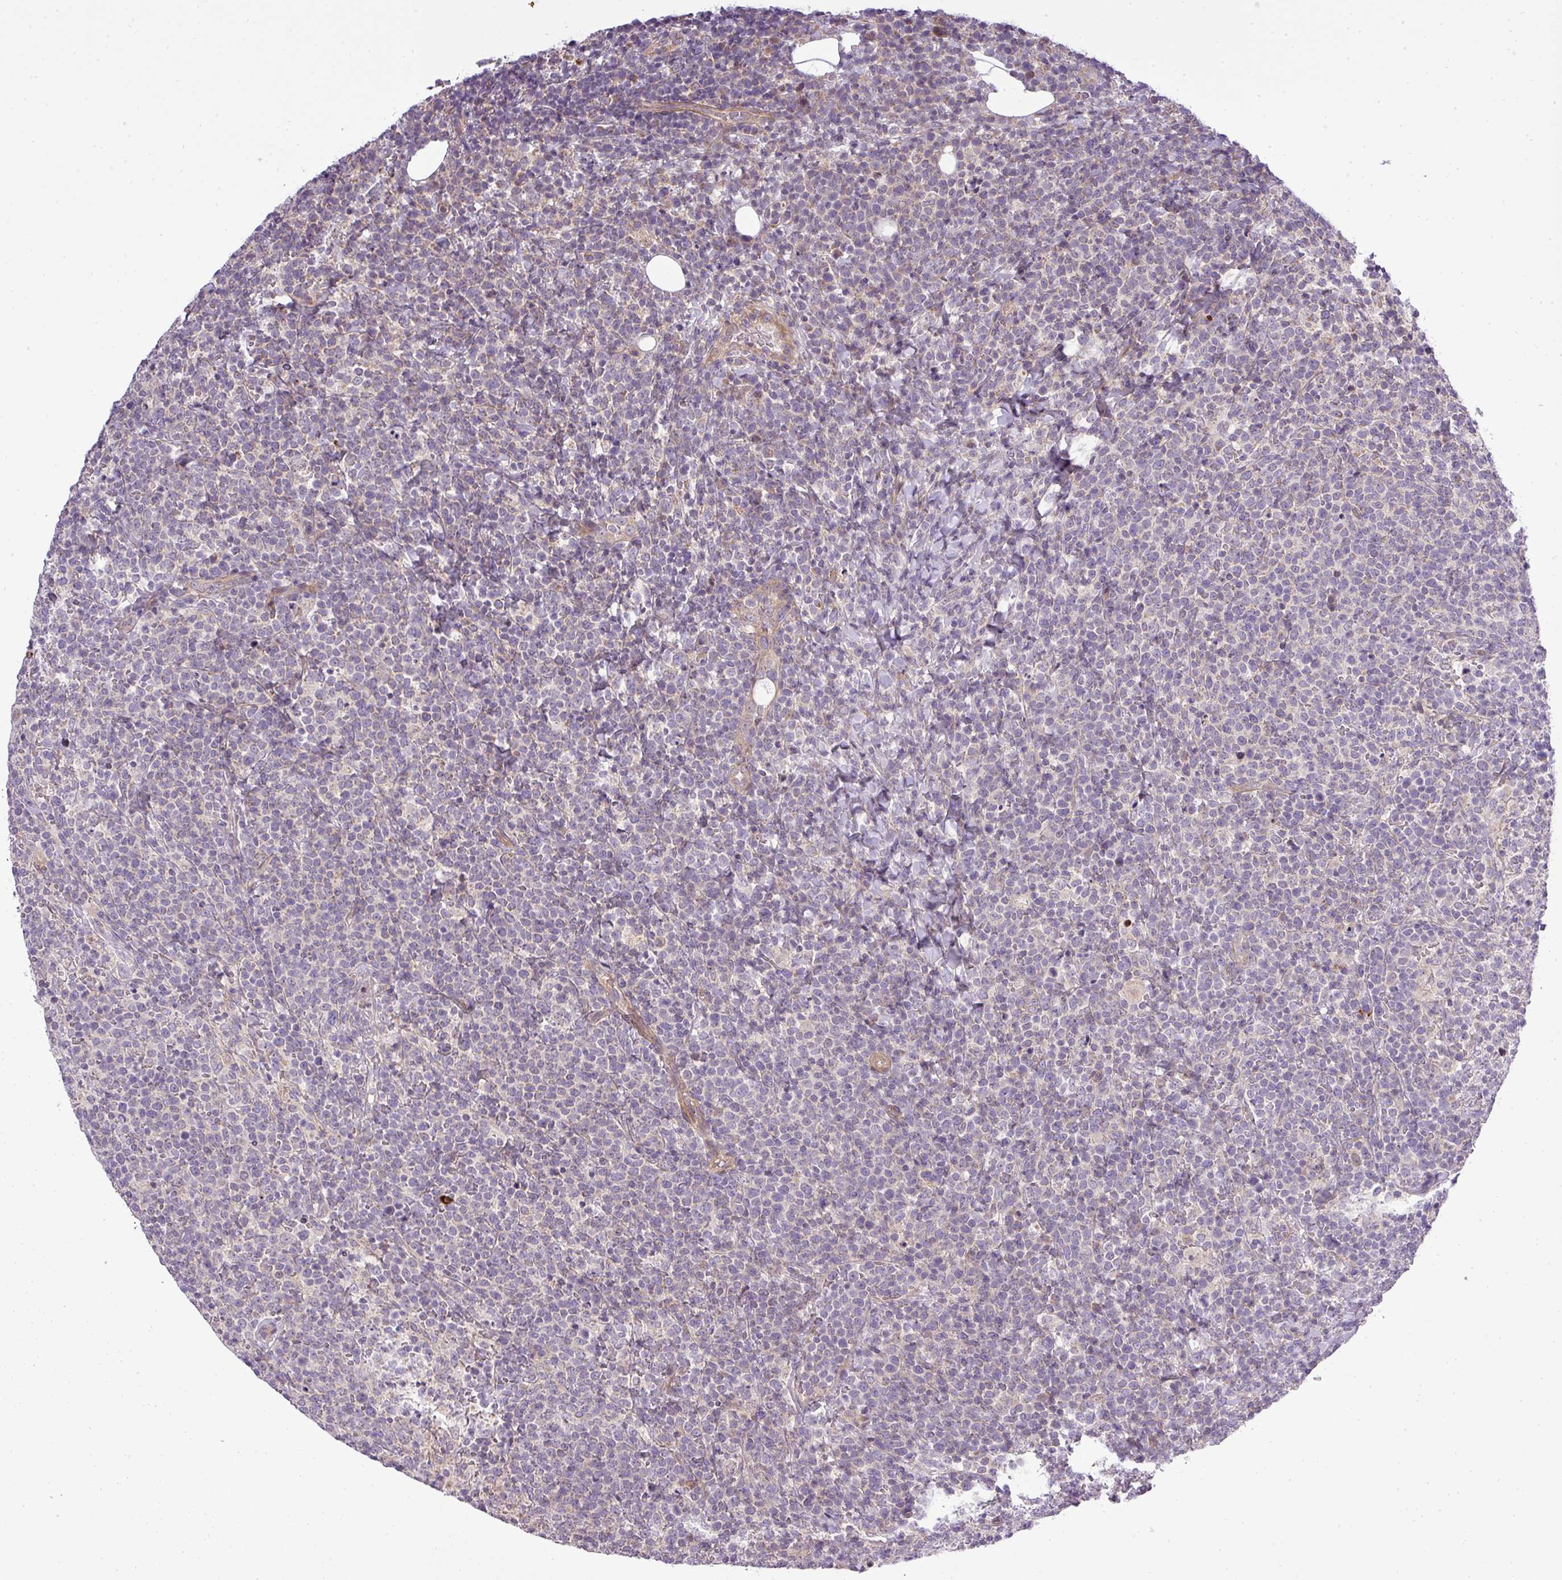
{"staining": {"intensity": "negative", "quantity": "none", "location": "none"}, "tissue": "lymphoma", "cell_type": "Tumor cells", "image_type": "cancer", "snomed": [{"axis": "morphology", "description": "Malignant lymphoma, non-Hodgkin's type, High grade"}, {"axis": "topography", "description": "Lymph node"}], "caption": "A photomicrograph of malignant lymphoma, non-Hodgkin's type (high-grade) stained for a protein displays no brown staining in tumor cells. Nuclei are stained in blue.", "gene": "ZDHHC1", "patient": {"sex": "male", "age": 61}}